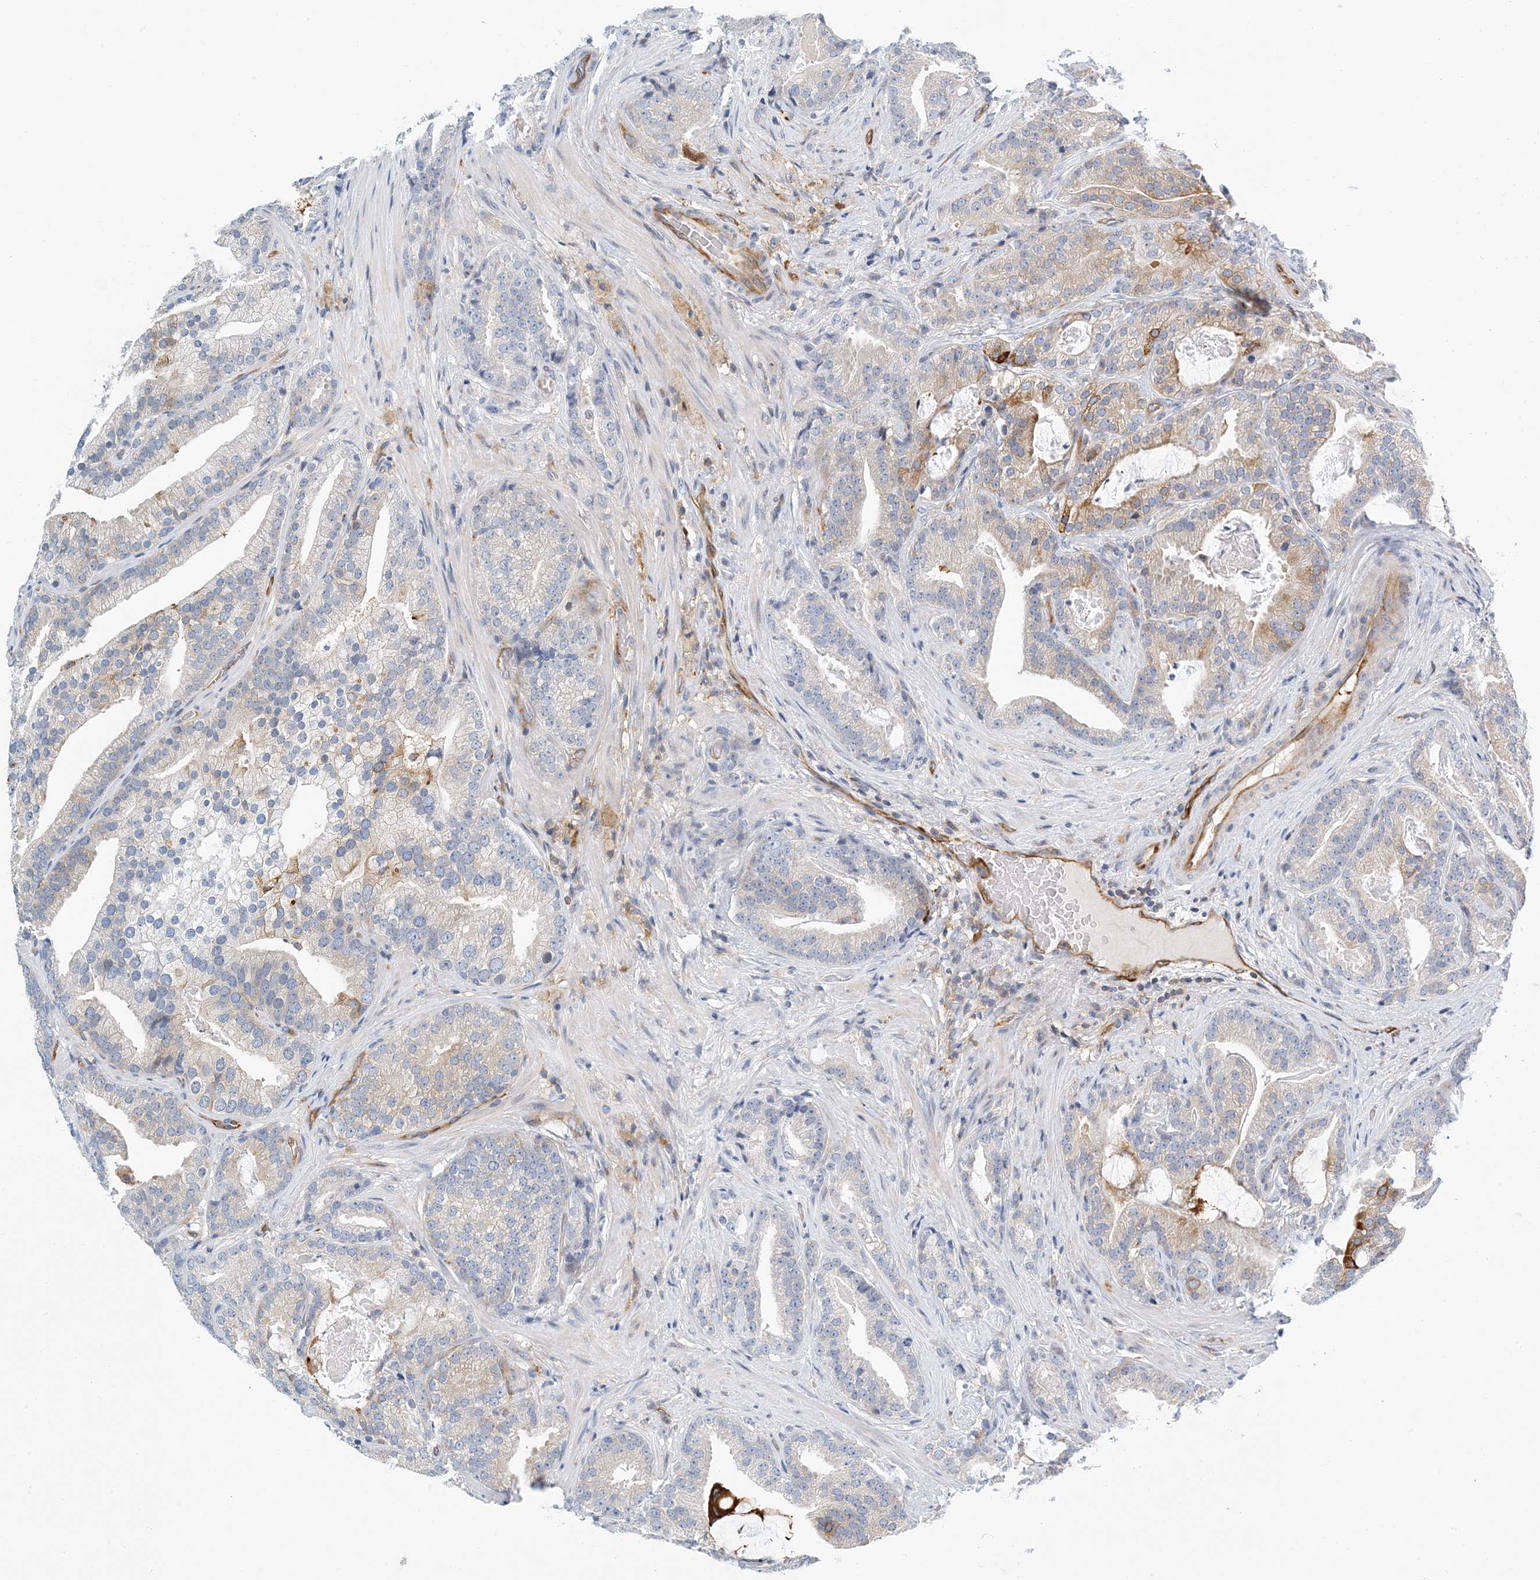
{"staining": {"intensity": "weak", "quantity": "<25%", "location": "cytoplasmic/membranous"}, "tissue": "prostate cancer", "cell_type": "Tumor cells", "image_type": "cancer", "snomed": [{"axis": "morphology", "description": "Adenocarcinoma, Low grade"}, {"axis": "topography", "description": "Prostate"}], "caption": "Tumor cells are negative for protein expression in human prostate low-grade adenocarcinoma.", "gene": "PCDHA2", "patient": {"sex": "male", "age": 67}}